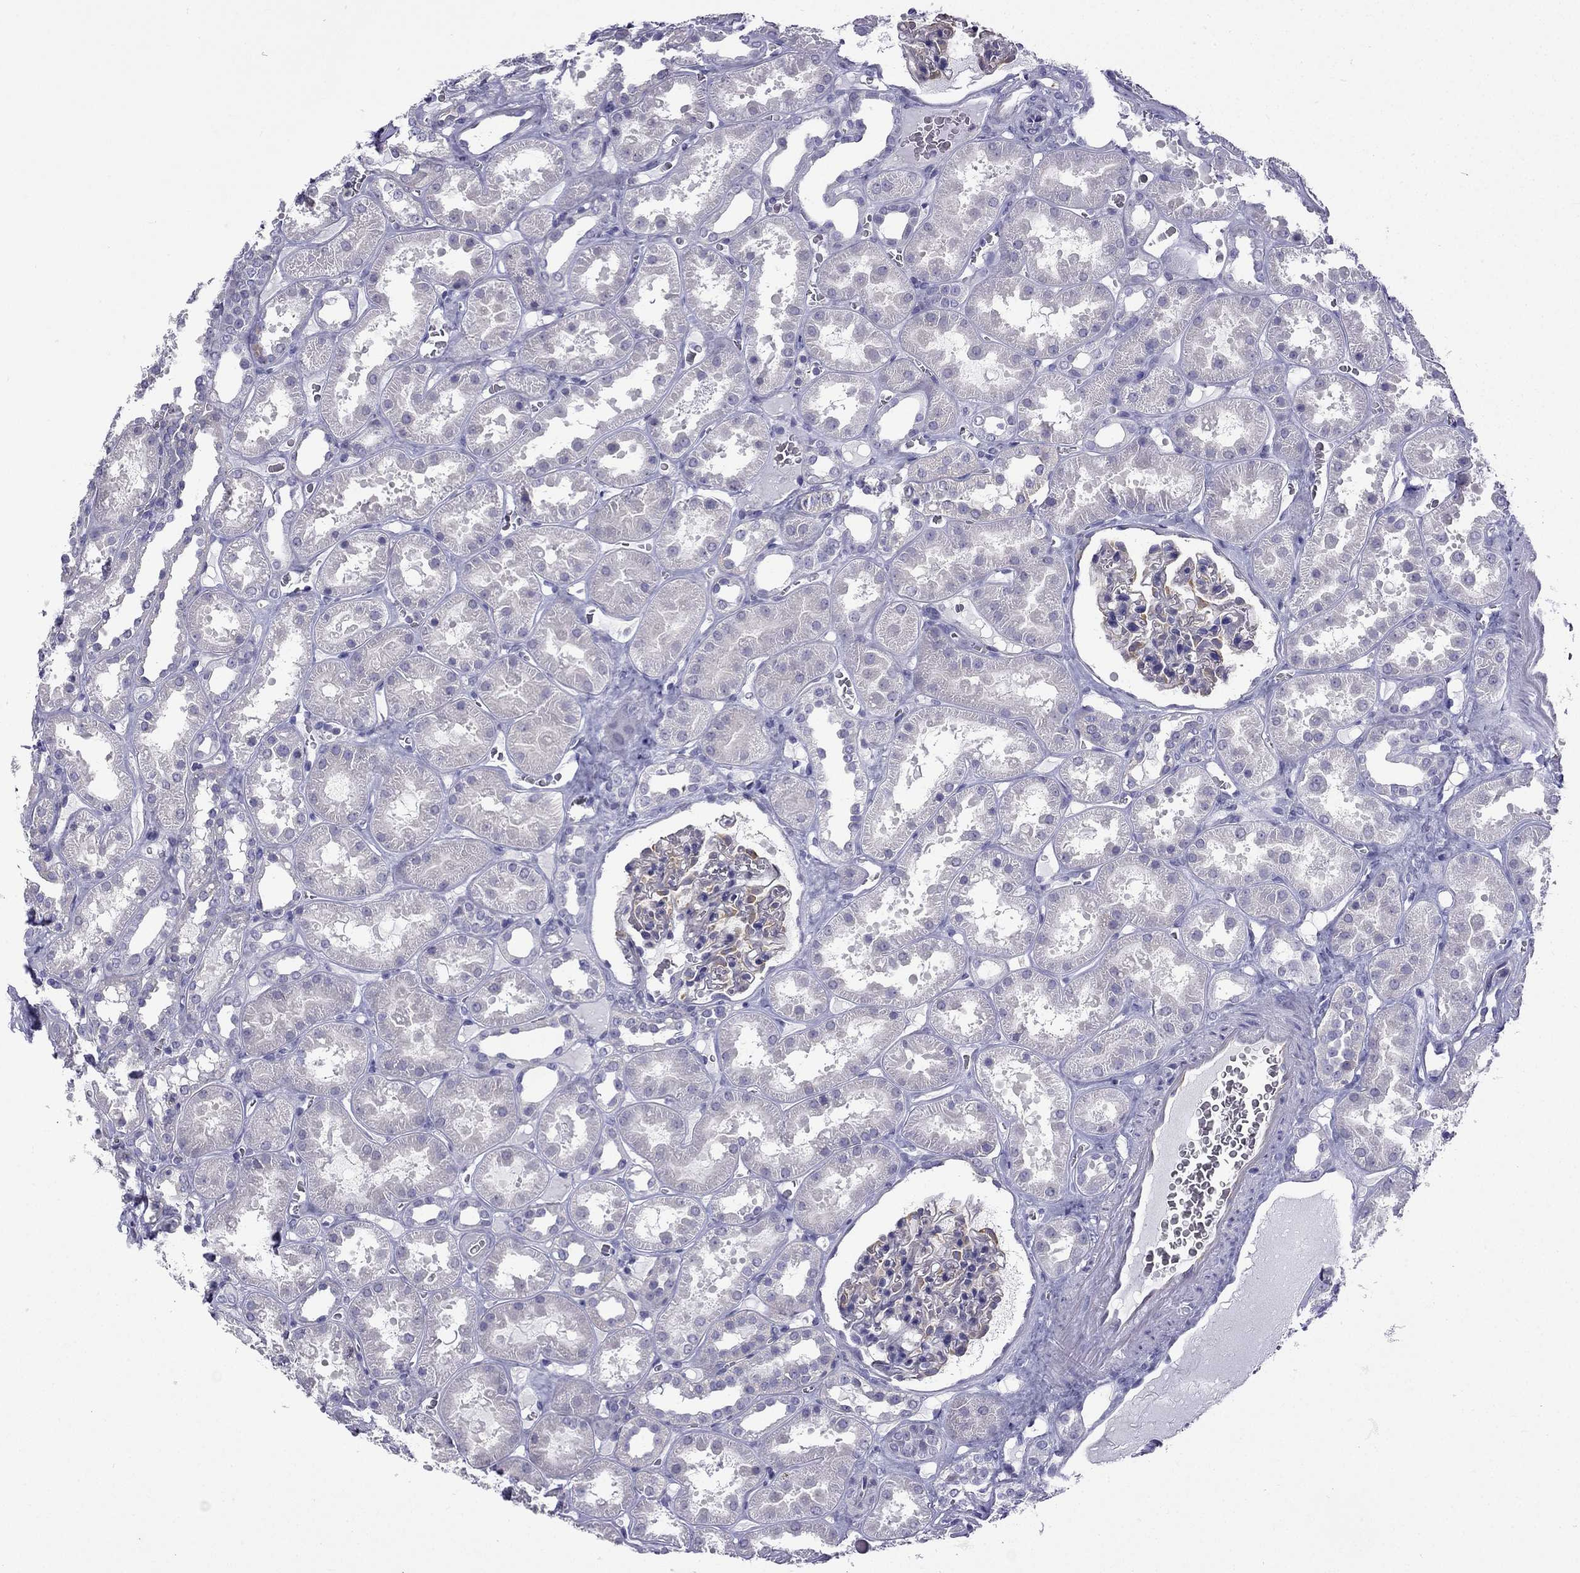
{"staining": {"intensity": "negative", "quantity": "none", "location": "none"}, "tissue": "kidney", "cell_type": "Cells in glomeruli", "image_type": "normal", "snomed": [{"axis": "morphology", "description": "Normal tissue, NOS"}, {"axis": "topography", "description": "Kidney"}], "caption": "Immunohistochemistry (IHC) micrograph of benign kidney: kidney stained with DAB (3,3'-diaminobenzidine) demonstrates no significant protein expression in cells in glomeruli.", "gene": "GJA8", "patient": {"sex": "female", "age": 41}}